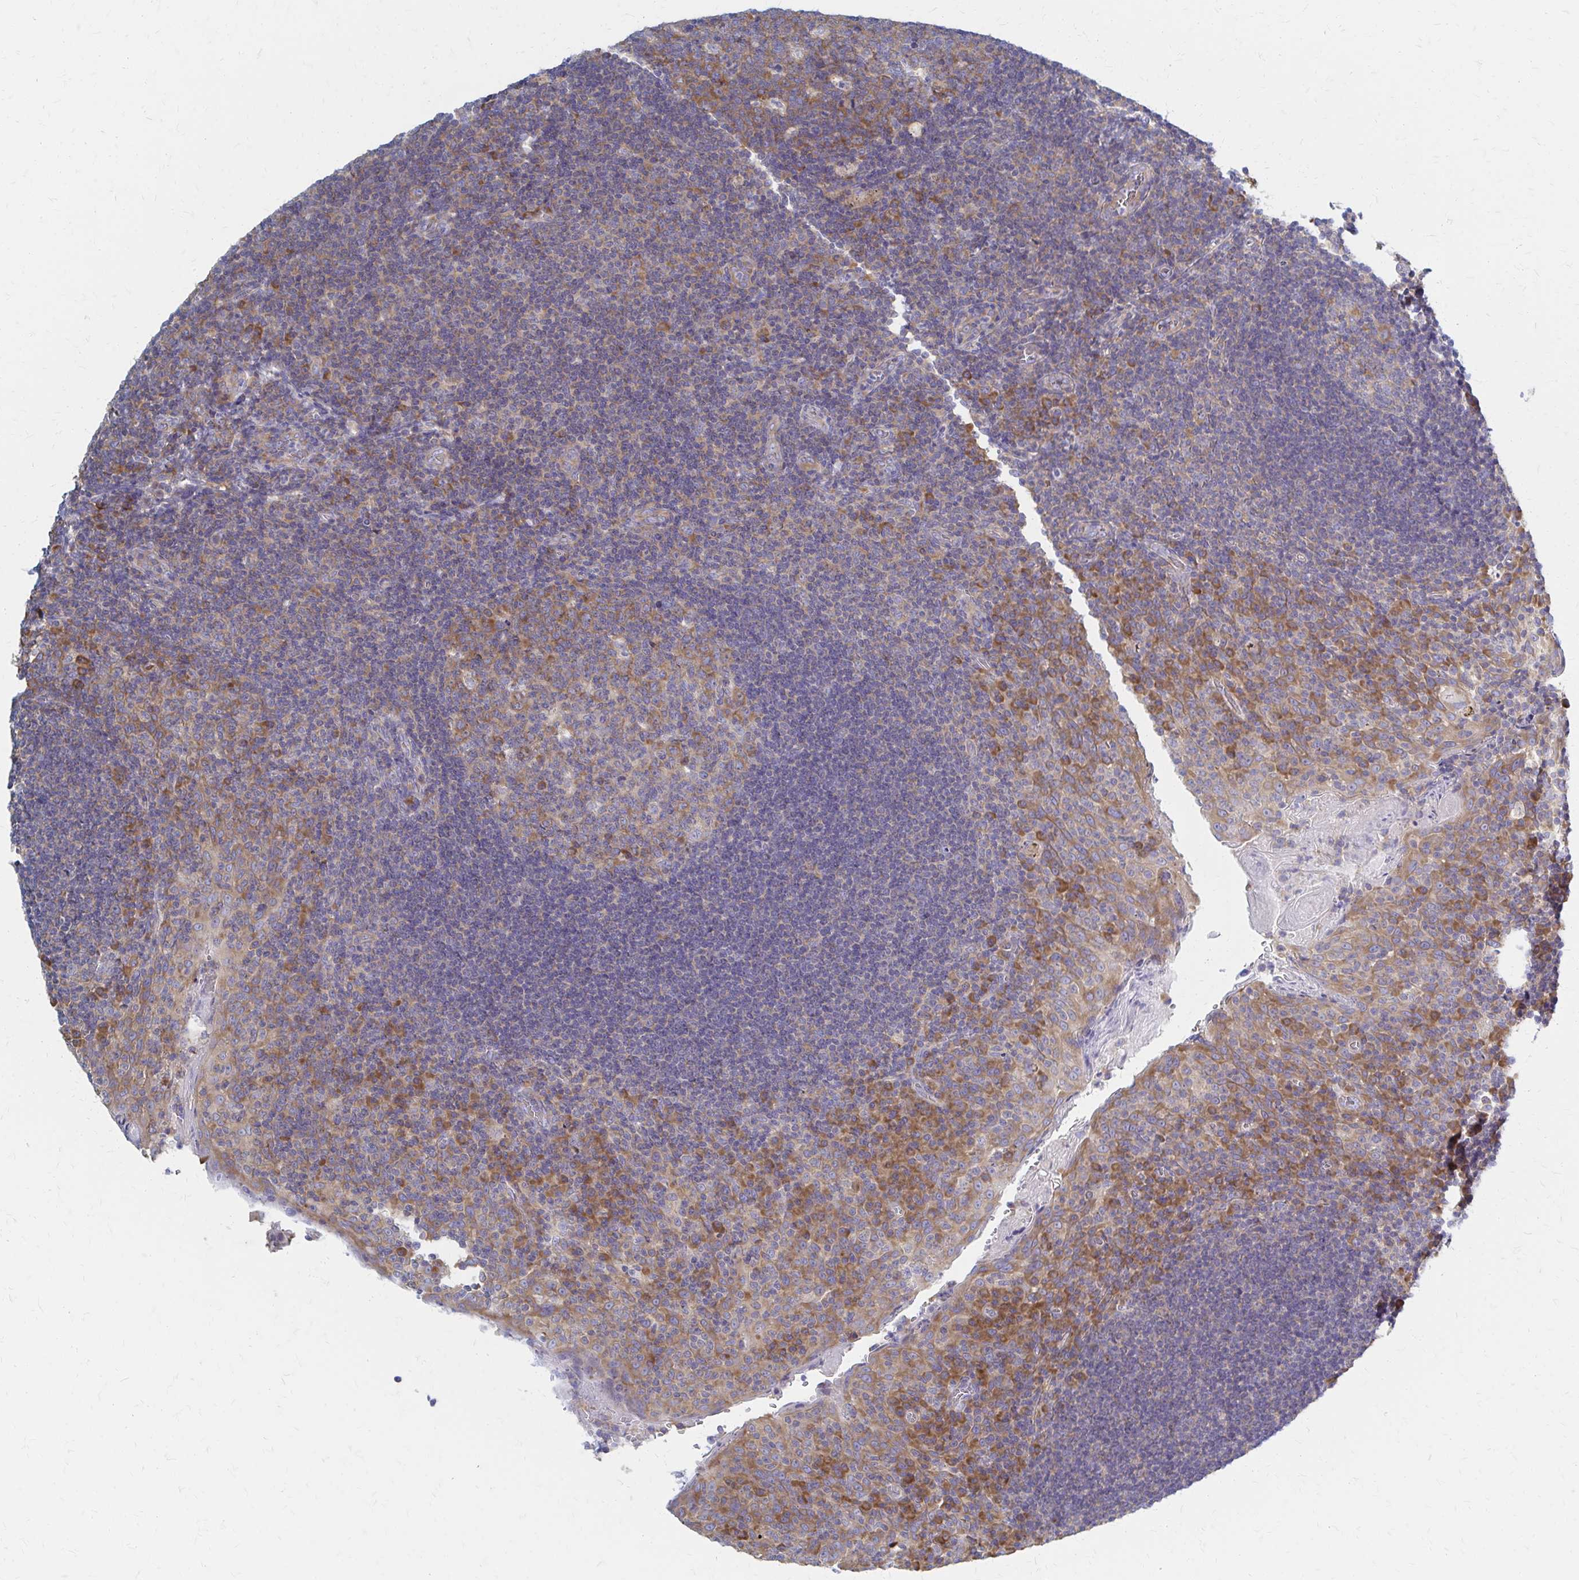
{"staining": {"intensity": "moderate", "quantity": "25%-75%", "location": "cytoplasmic/membranous"}, "tissue": "tonsil", "cell_type": "Germinal center cells", "image_type": "normal", "snomed": [{"axis": "morphology", "description": "Normal tissue, NOS"}, {"axis": "topography", "description": "Tonsil"}], "caption": "Immunohistochemical staining of benign human tonsil exhibits 25%-75% levels of moderate cytoplasmic/membranous protein positivity in about 25%-75% of germinal center cells.", "gene": "RPL27A", "patient": {"sex": "male", "age": 17}}